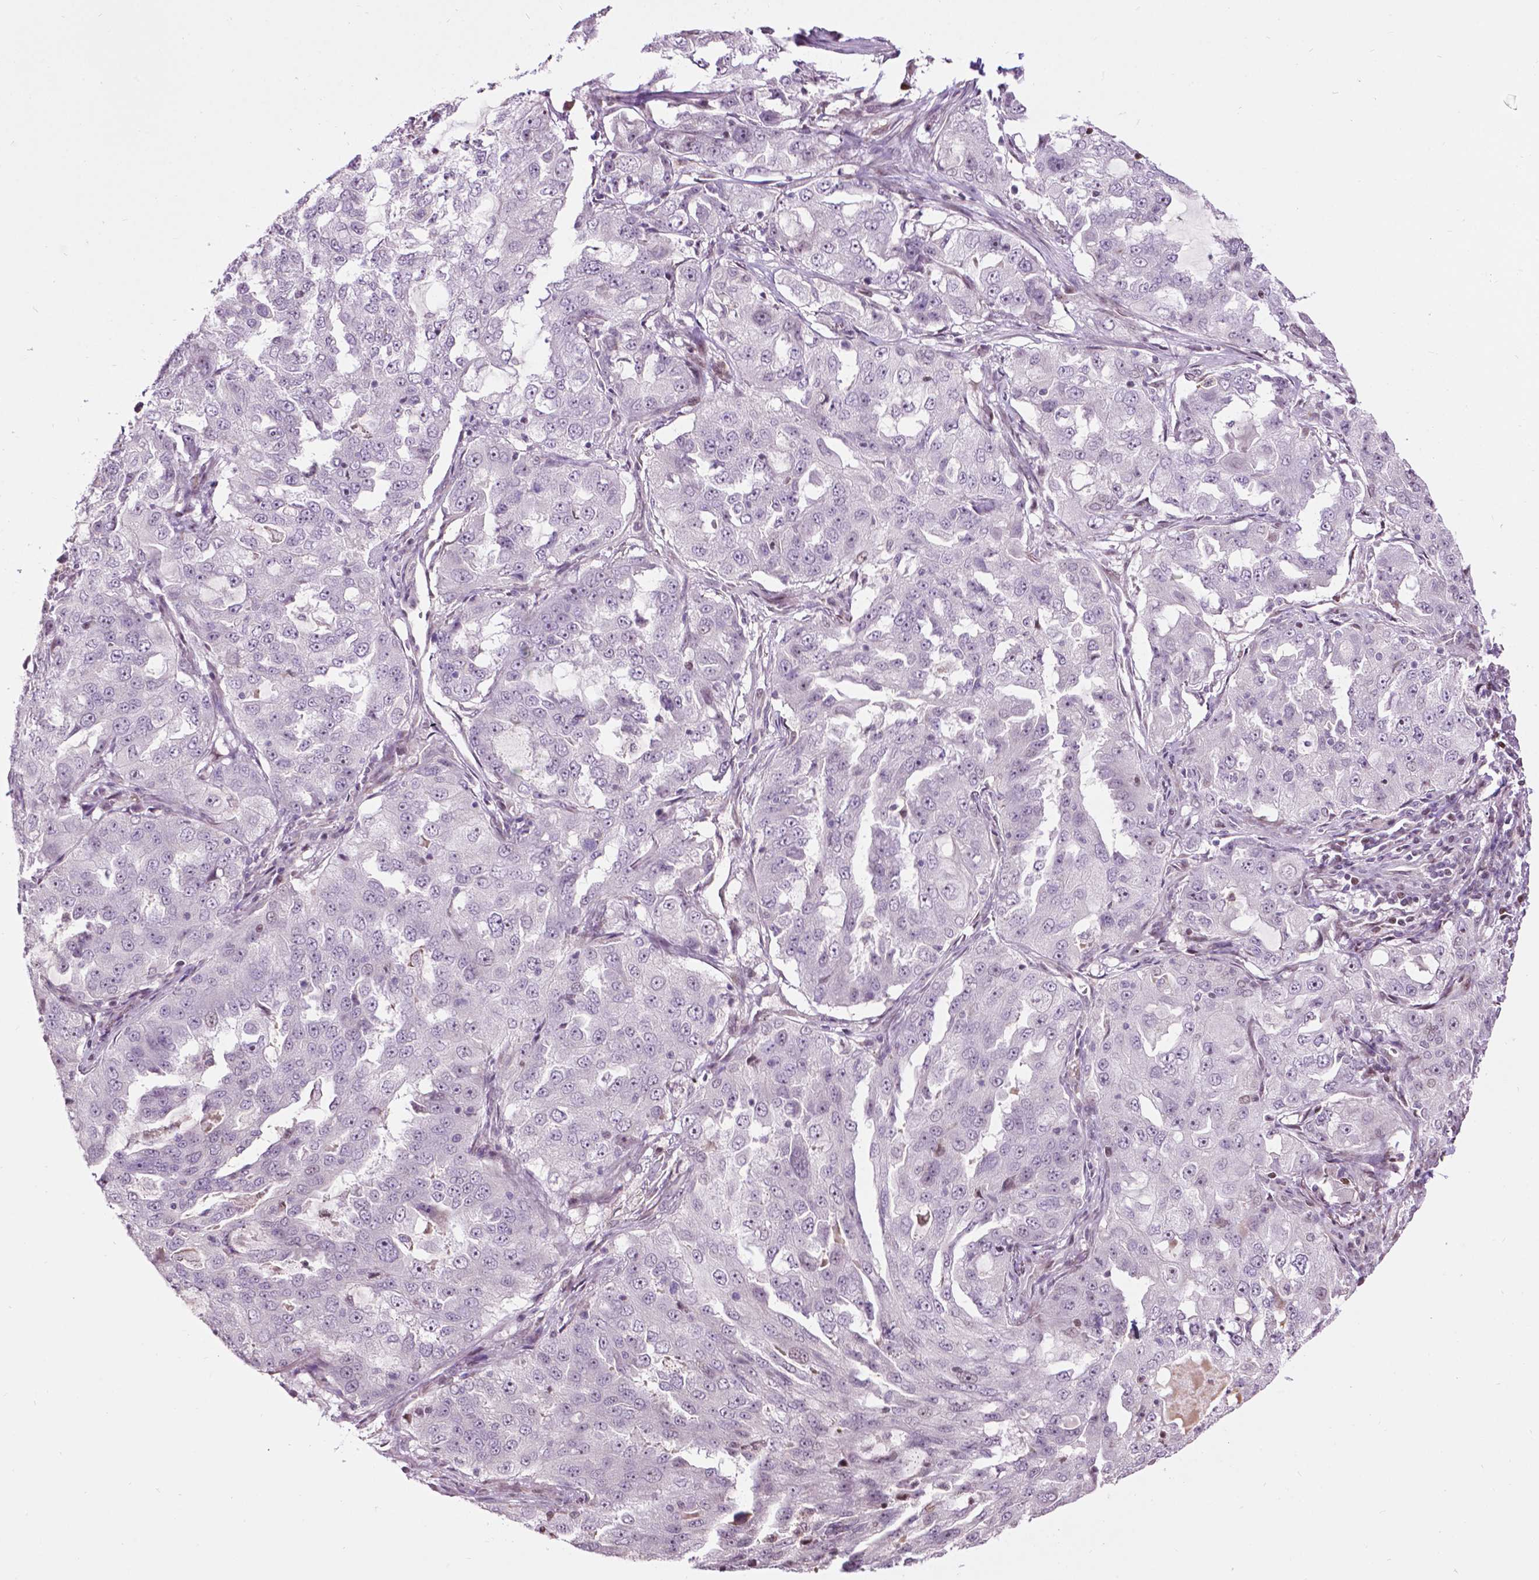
{"staining": {"intensity": "negative", "quantity": "none", "location": "none"}, "tissue": "lung cancer", "cell_type": "Tumor cells", "image_type": "cancer", "snomed": [{"axis": "morphology", "description": "Adenocarcinoma, NOS"}, {"axis": "topography", "description": "Lung"}], "caption": "This is an immunohistochemistry (IHC) histopathology image of human adenocarcinoma (lung). There is no staining in tumor cells.", "gene": "PTPN18", "patient": {"sex": "female", "age": 61}}